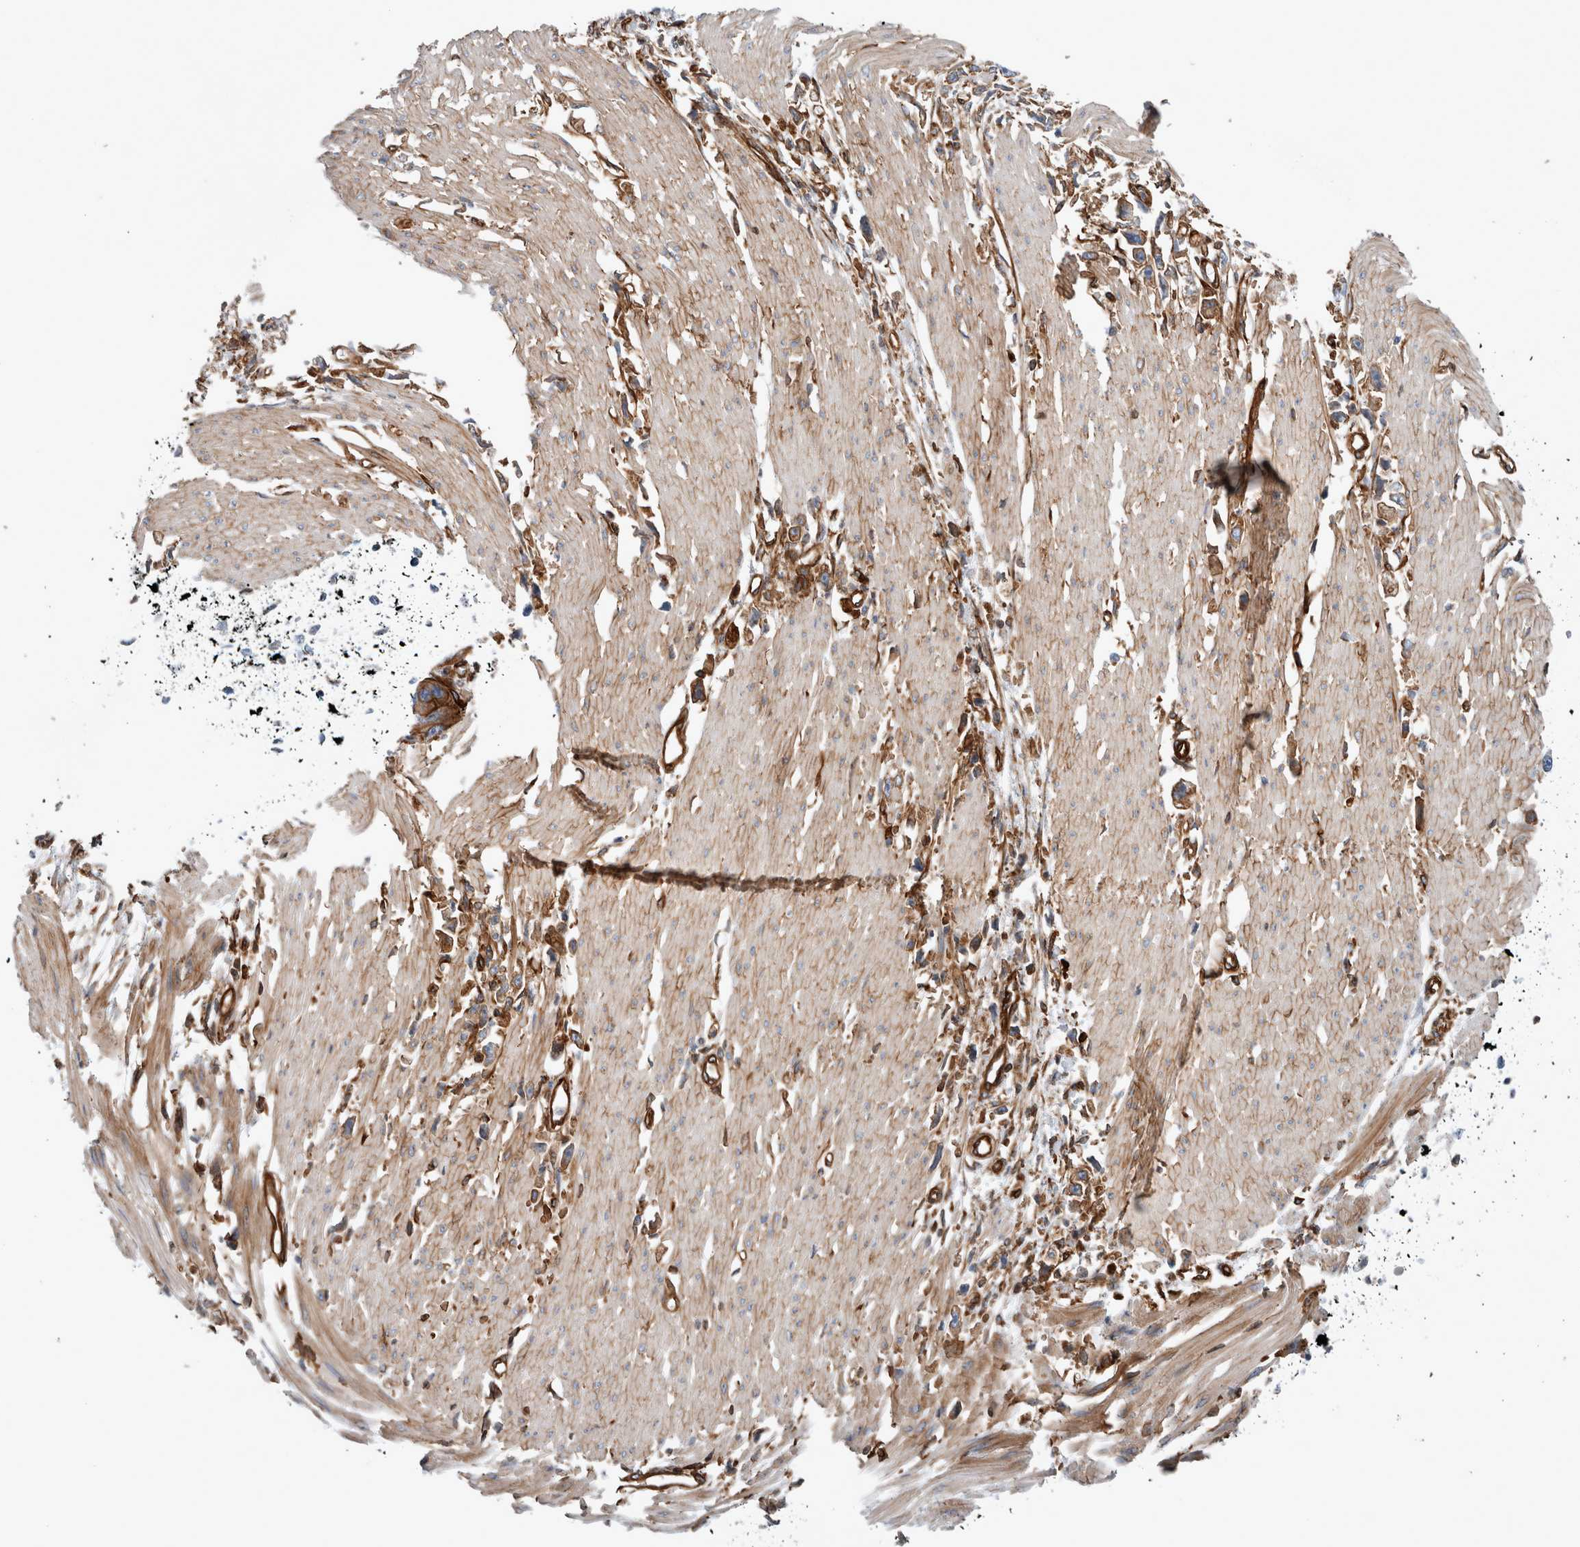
{"staining": {"intensity": "strong", "quantity": ">75%", "location": "cytoplasmic/membranous"}, "tissue": "stomach cancer", "cell_type": "Tumor cells", "image_type": "cancer", "snomed": [{"axis": "morphology", "description": "Adenocarcinoma, NOS"}, {"axis": "topography", "description": "Stomach"}], "caption": "Human stomach cancer stained with a brown dye exhibits strong cytoplasmic/membranous positive positivity in about >75% of tumor cells.", "gene": "PLEC", "patient": {"sex": "female", "age": 59}}